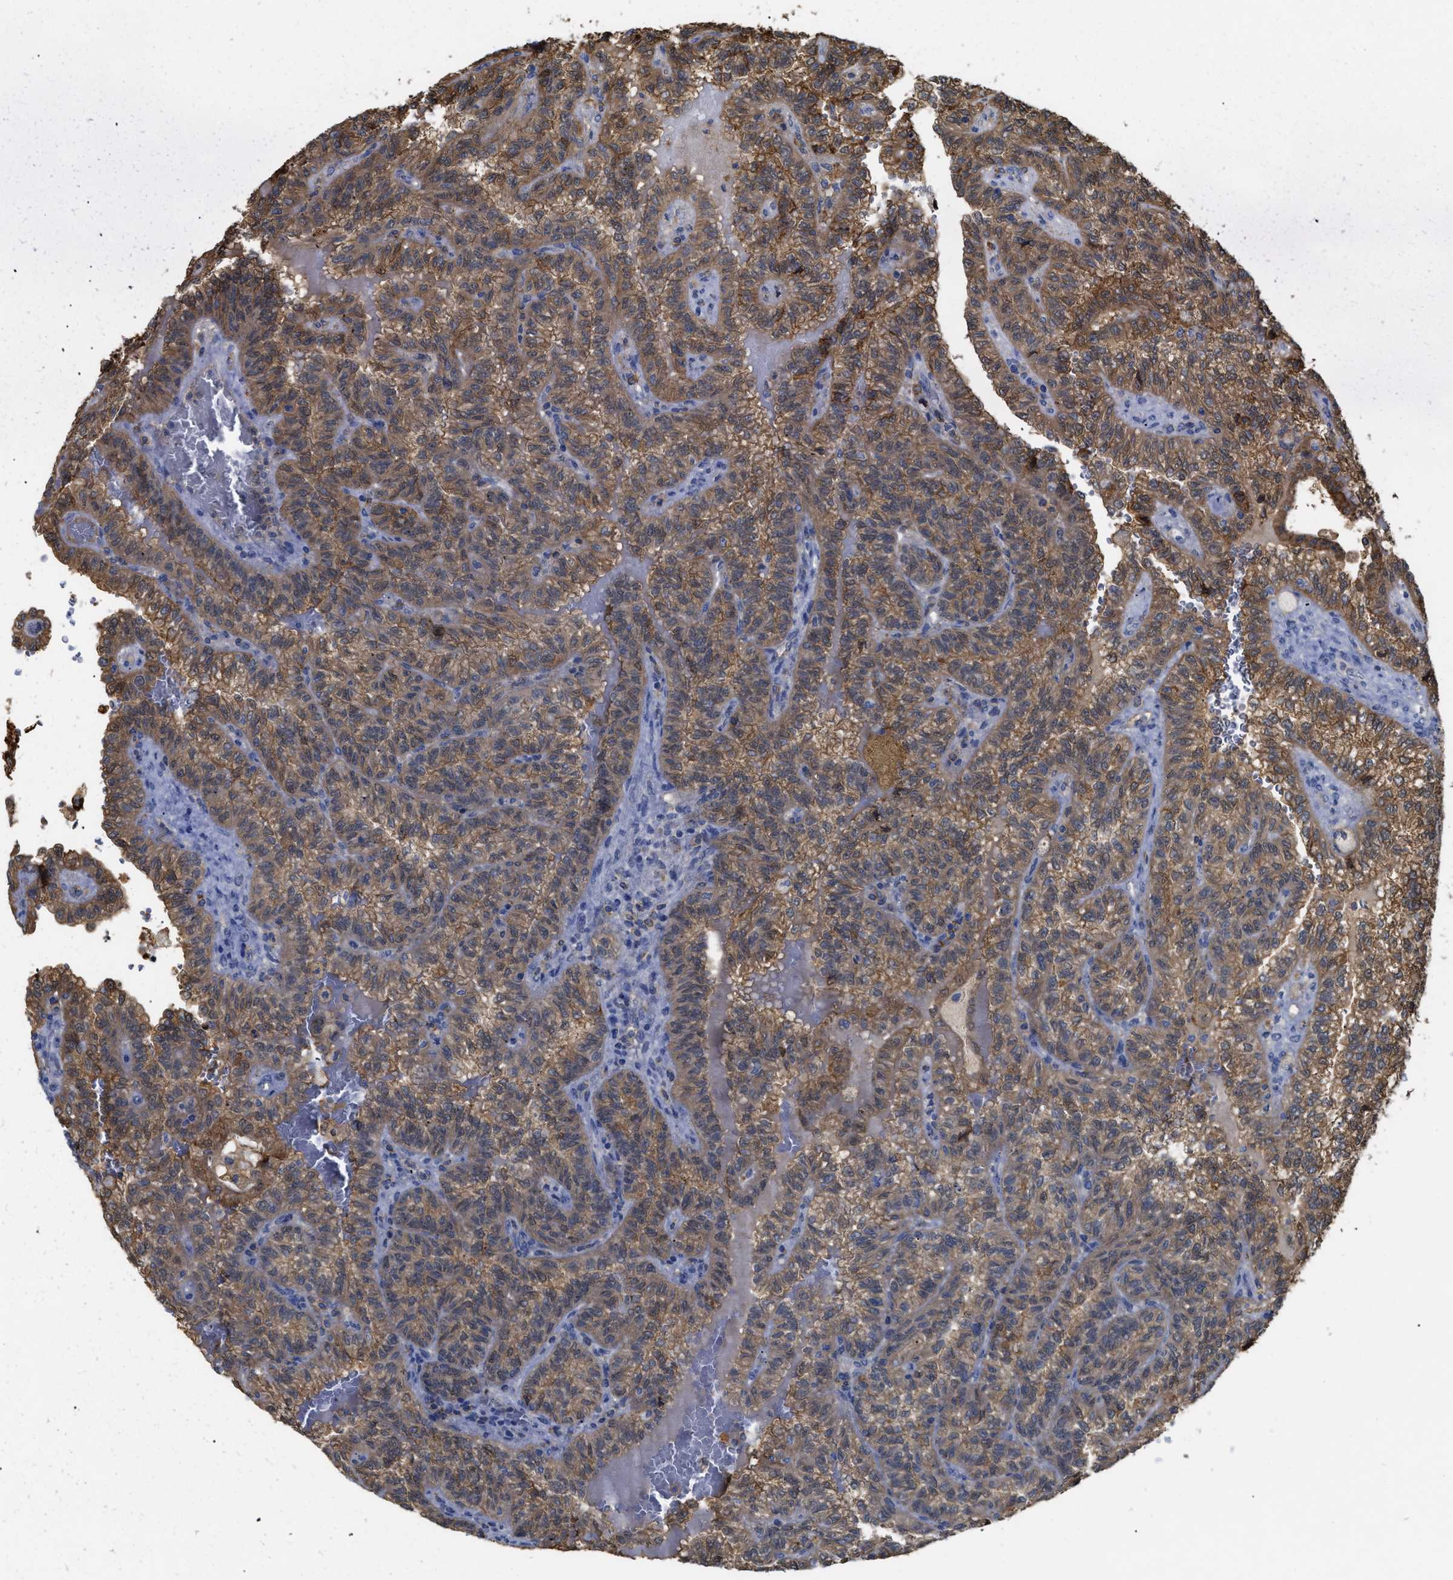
{"staining": {"intensity": "moderate", "quantity": ">75%", "location": "cytoplasmic/membranous"}, "tissue": "renal cancer", "cell_type": "Tumor cells", "image_type": "cancer", "snomed": [{"axis": "morphology", "description": "Inflammation, NOS"}, {"axis": "morphology", "description": "Adenocarcinoma, NOS"}, {"axis": "topography", "description": "Kidney"}], "caption": "Protein staining of renal cancer (adenocarcinoma) tissue displays moderate cytoplasmic/membranous staining in approximately >75% of tumor cells.", "gene": "ANXA4", "patient": {"sex": "male", "age": 68}}